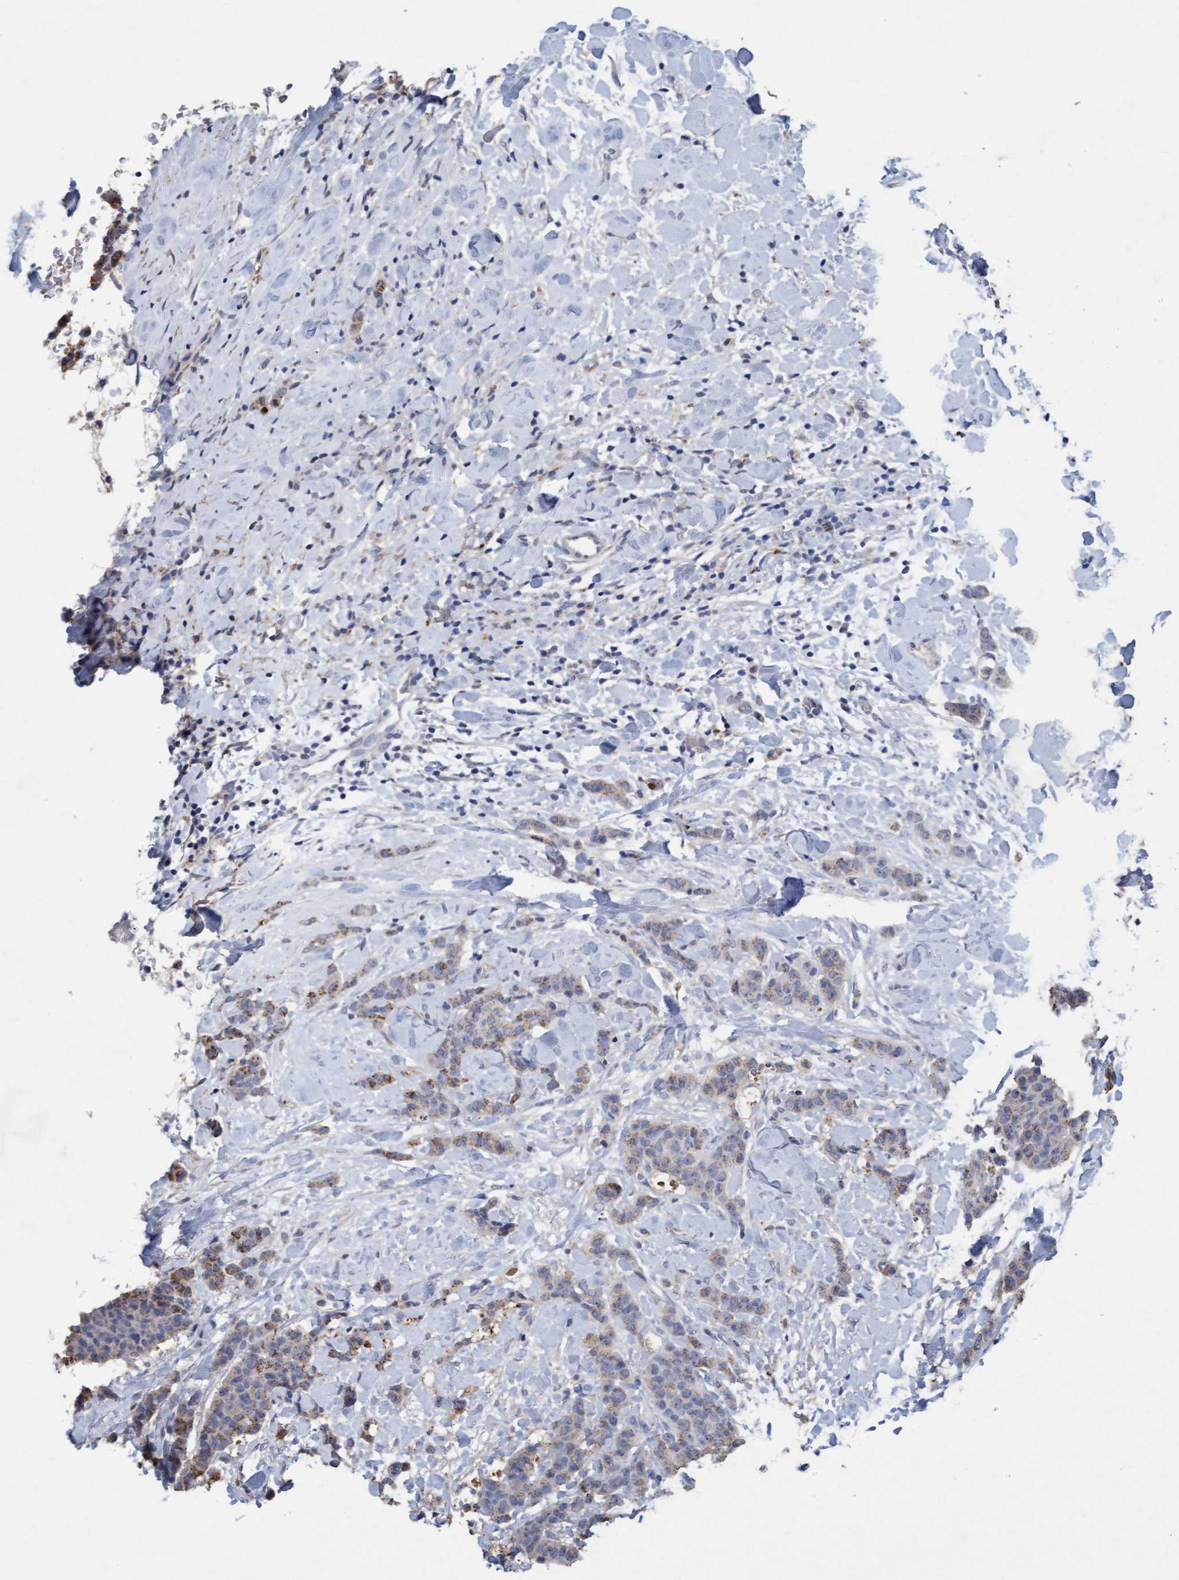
{"staining": {"intensity": "weak", "quantity": "25%-75%", "location": "cytoplasmic/membranous"}, "tissue": "breast cancer", "cell_type": "Tumor cells", "image_type": "cancer", "snomed": [{"axis": "morphology", "description": "Normal tissue, NOS"}, {"axis": "morphology", "description": "Duct carcinoma"}, {"axis": "topography", "description": "Breast"}], "caption": "Immunohistochemical staining of breast infiltrating ductal carcinoma exhibits weak cytoplasmic/membranous protein positivity in about 25%-75% of tumor cells. (DAB IHC, brown staining for protein, blue staining for nuclei).", "gene": "VSIG8", "patient": {"sex": "female", "age": 40}}